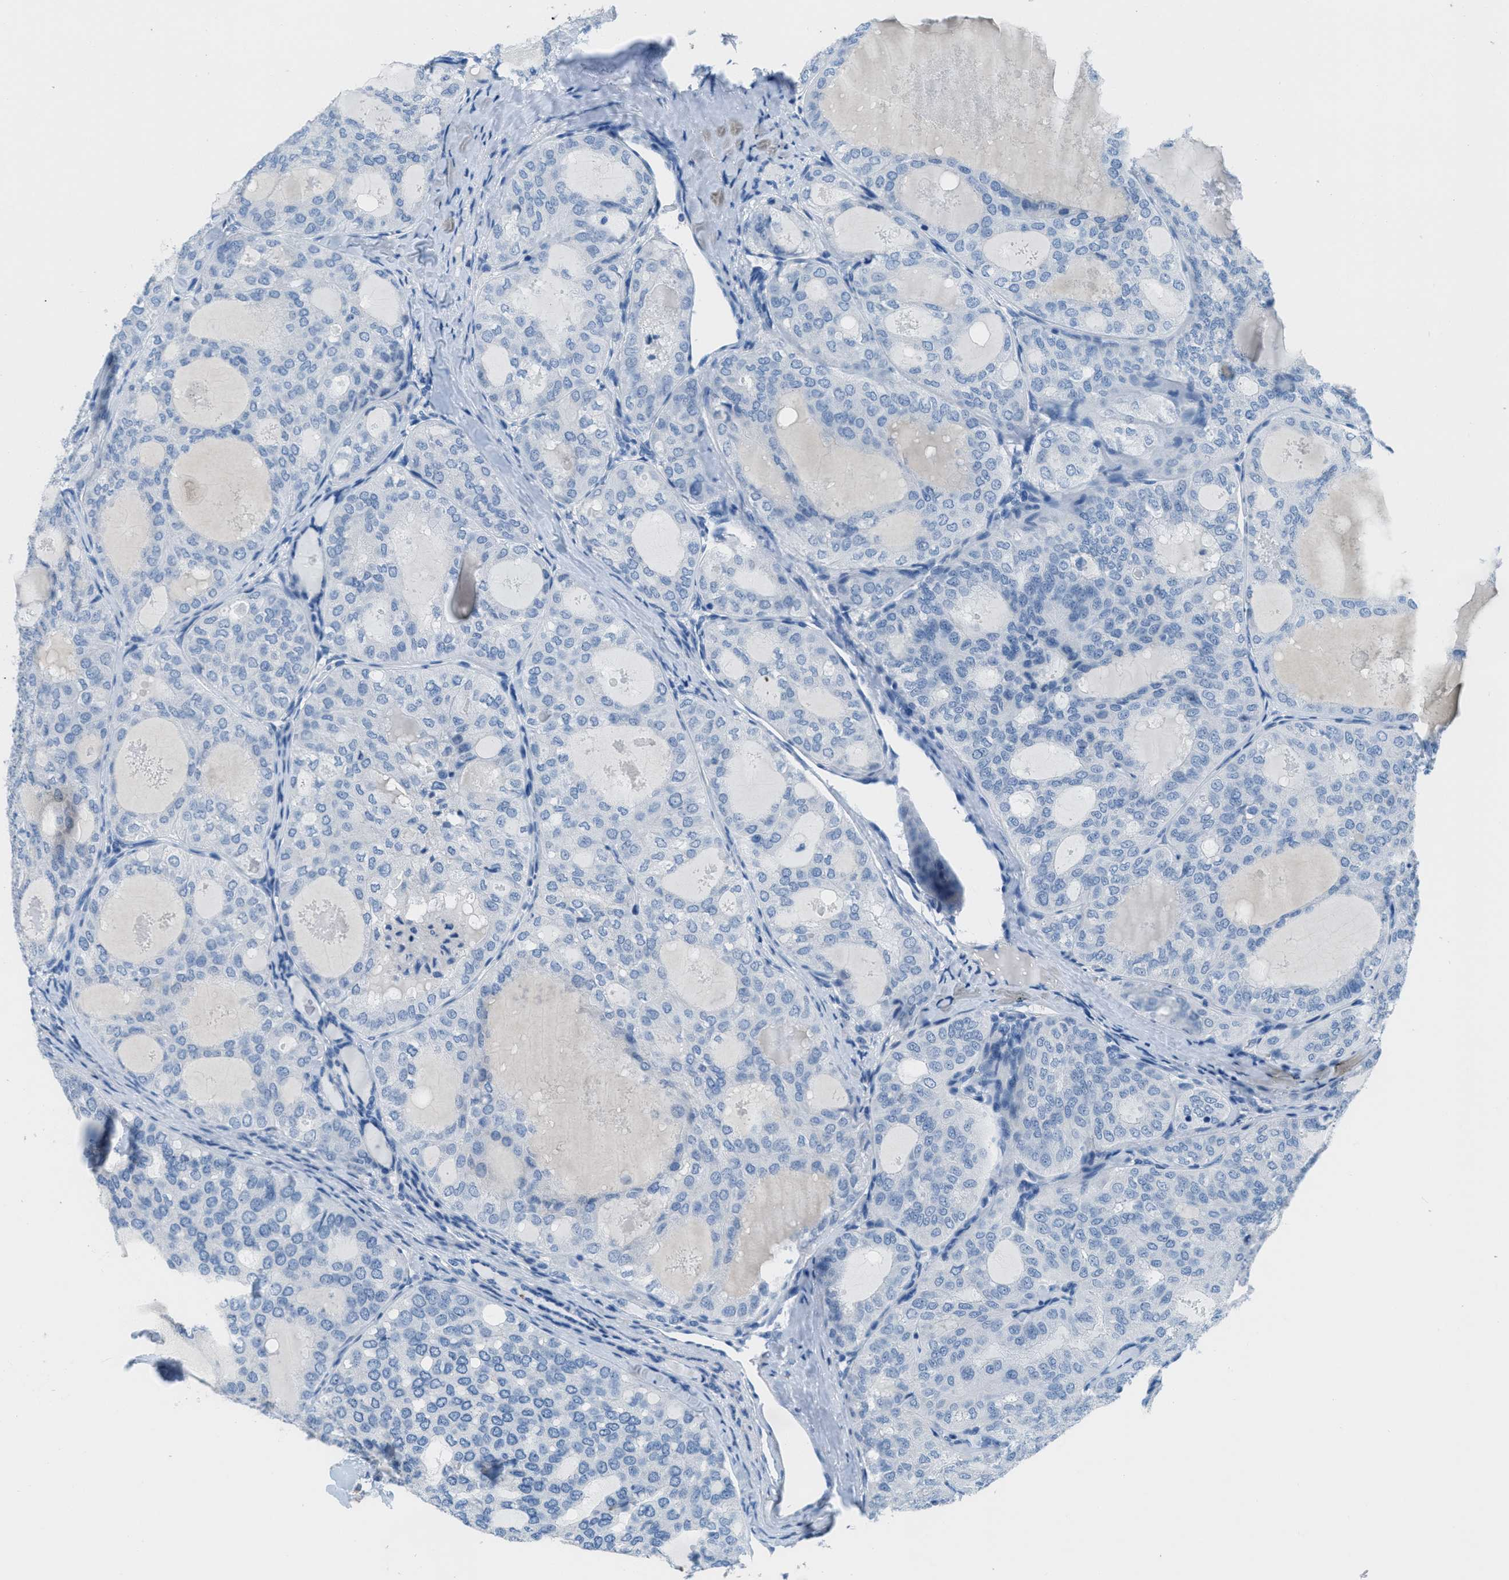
{"staining": {"intensity": "negative", "quantity": "none", "location": "none"}, "tissue": "thyroid cancer", "cell_type": "Tumor cells", "image_type": "cancer", "snomed": [{"axis": "morphology", "description": "Follicular adenoma carcinoma, NOS"}, {"axis": "topography", "description": "Thyroid gland"}], "caption": "A histopathology image of human thyroid follicular adenoma carcinoma is negative for staining in tumor cells. (DAB immunohistochemistry (IHC) visualized using brightfield microscopy, high magnification).", "gene": "MGARP", "patient": {"sex": "male", "age": 75}}